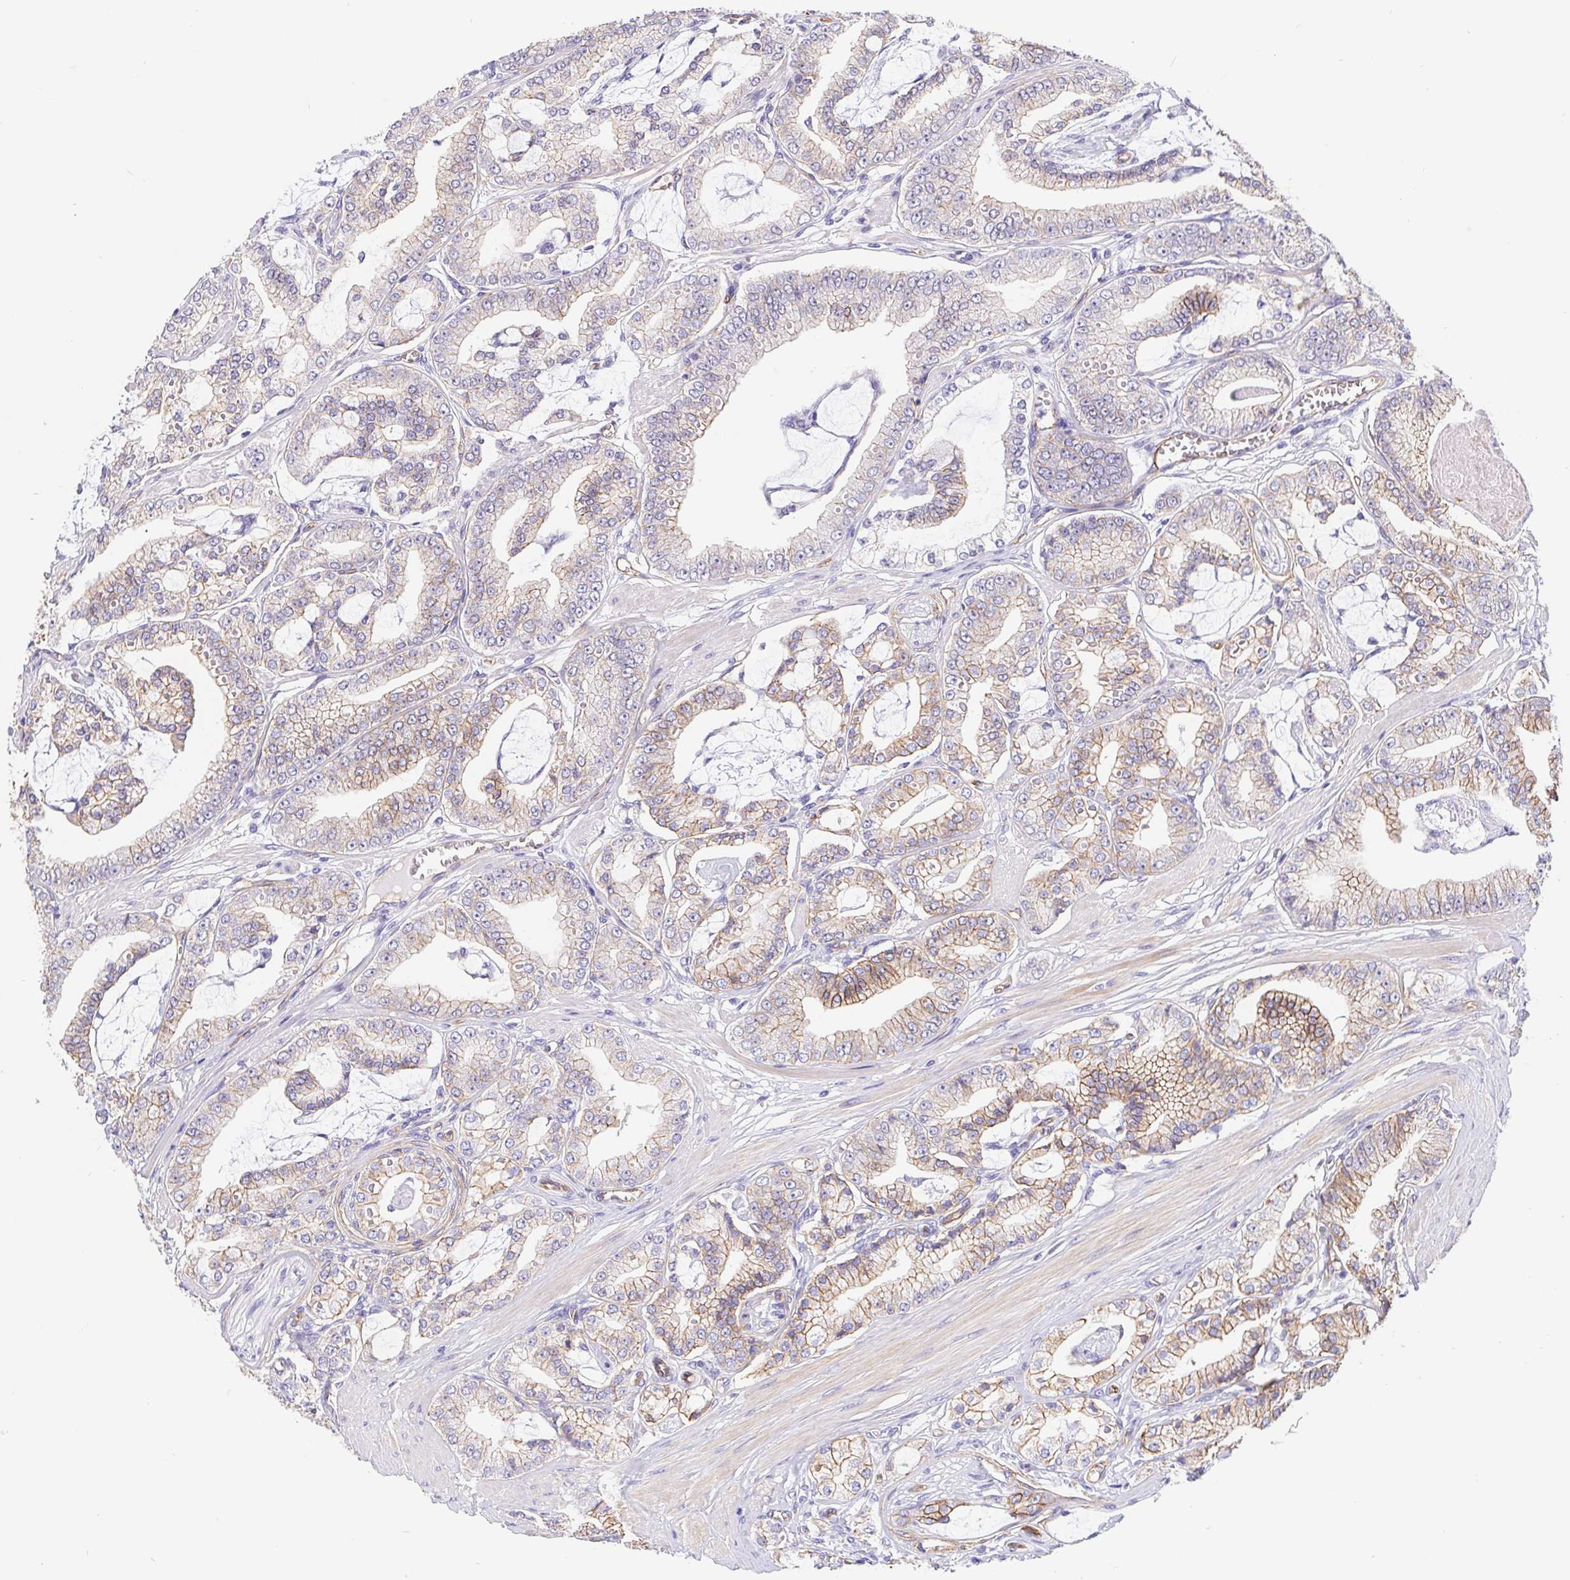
{"staining": {"intensity": "weak", "quantity": "25%-75%", "location": "cytoplasmic/membranous"}, "tissue": "prostate cancer", "cell_type": "Tumor cells", "image_type": "cancer", "snomed": [{"axis": "morphology", "description": "Adenocarcinoma, High grade"}, {"axis": "topography", "description": "Prostate"}], "caption": "Tumor cells demonstrate low levels of weak cytoplasmic/membranous expression in approximately 25%-75% of cells in human prostate cancer.", "gene": "LIMCH1", "patient": {"sex": "male", "age": 71}}